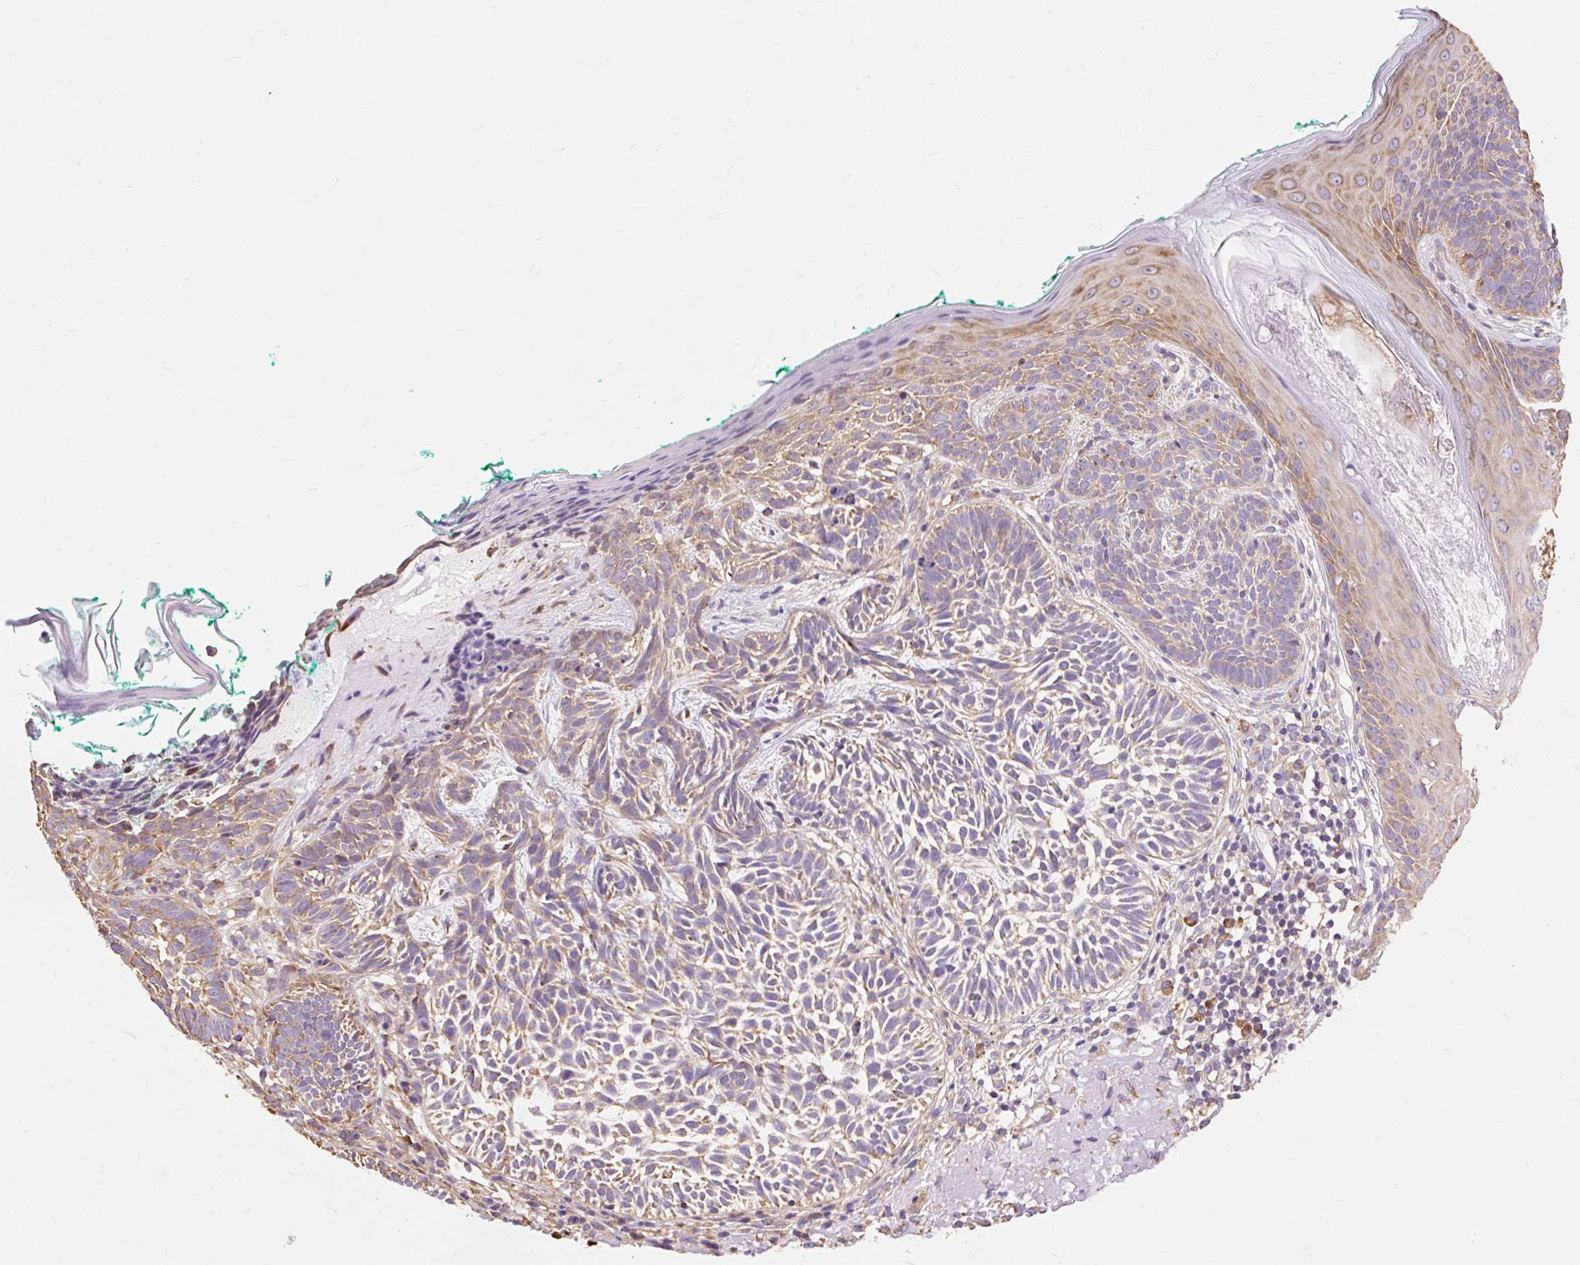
{"staining": {"intensity": "weak", "quantity": ">75%", "location": "cytoplasmic/membranous"}, "tissue": "skin cancer", "cell_type": "Tumor cells", "image_type": "cancer", "snomed": [{"axis": "morphology", "description": "Basal cell carcinoma"}, {"axis": "topography", "description": "Skin"}], "caption": "Protein staining of skin basal cell carcinoma tissue reveals weak cytoplasmic/membranous positivity in about >75% of tumor cells.", "gene": "RPS17", "patient": {"sex": "male", "age": 68}}